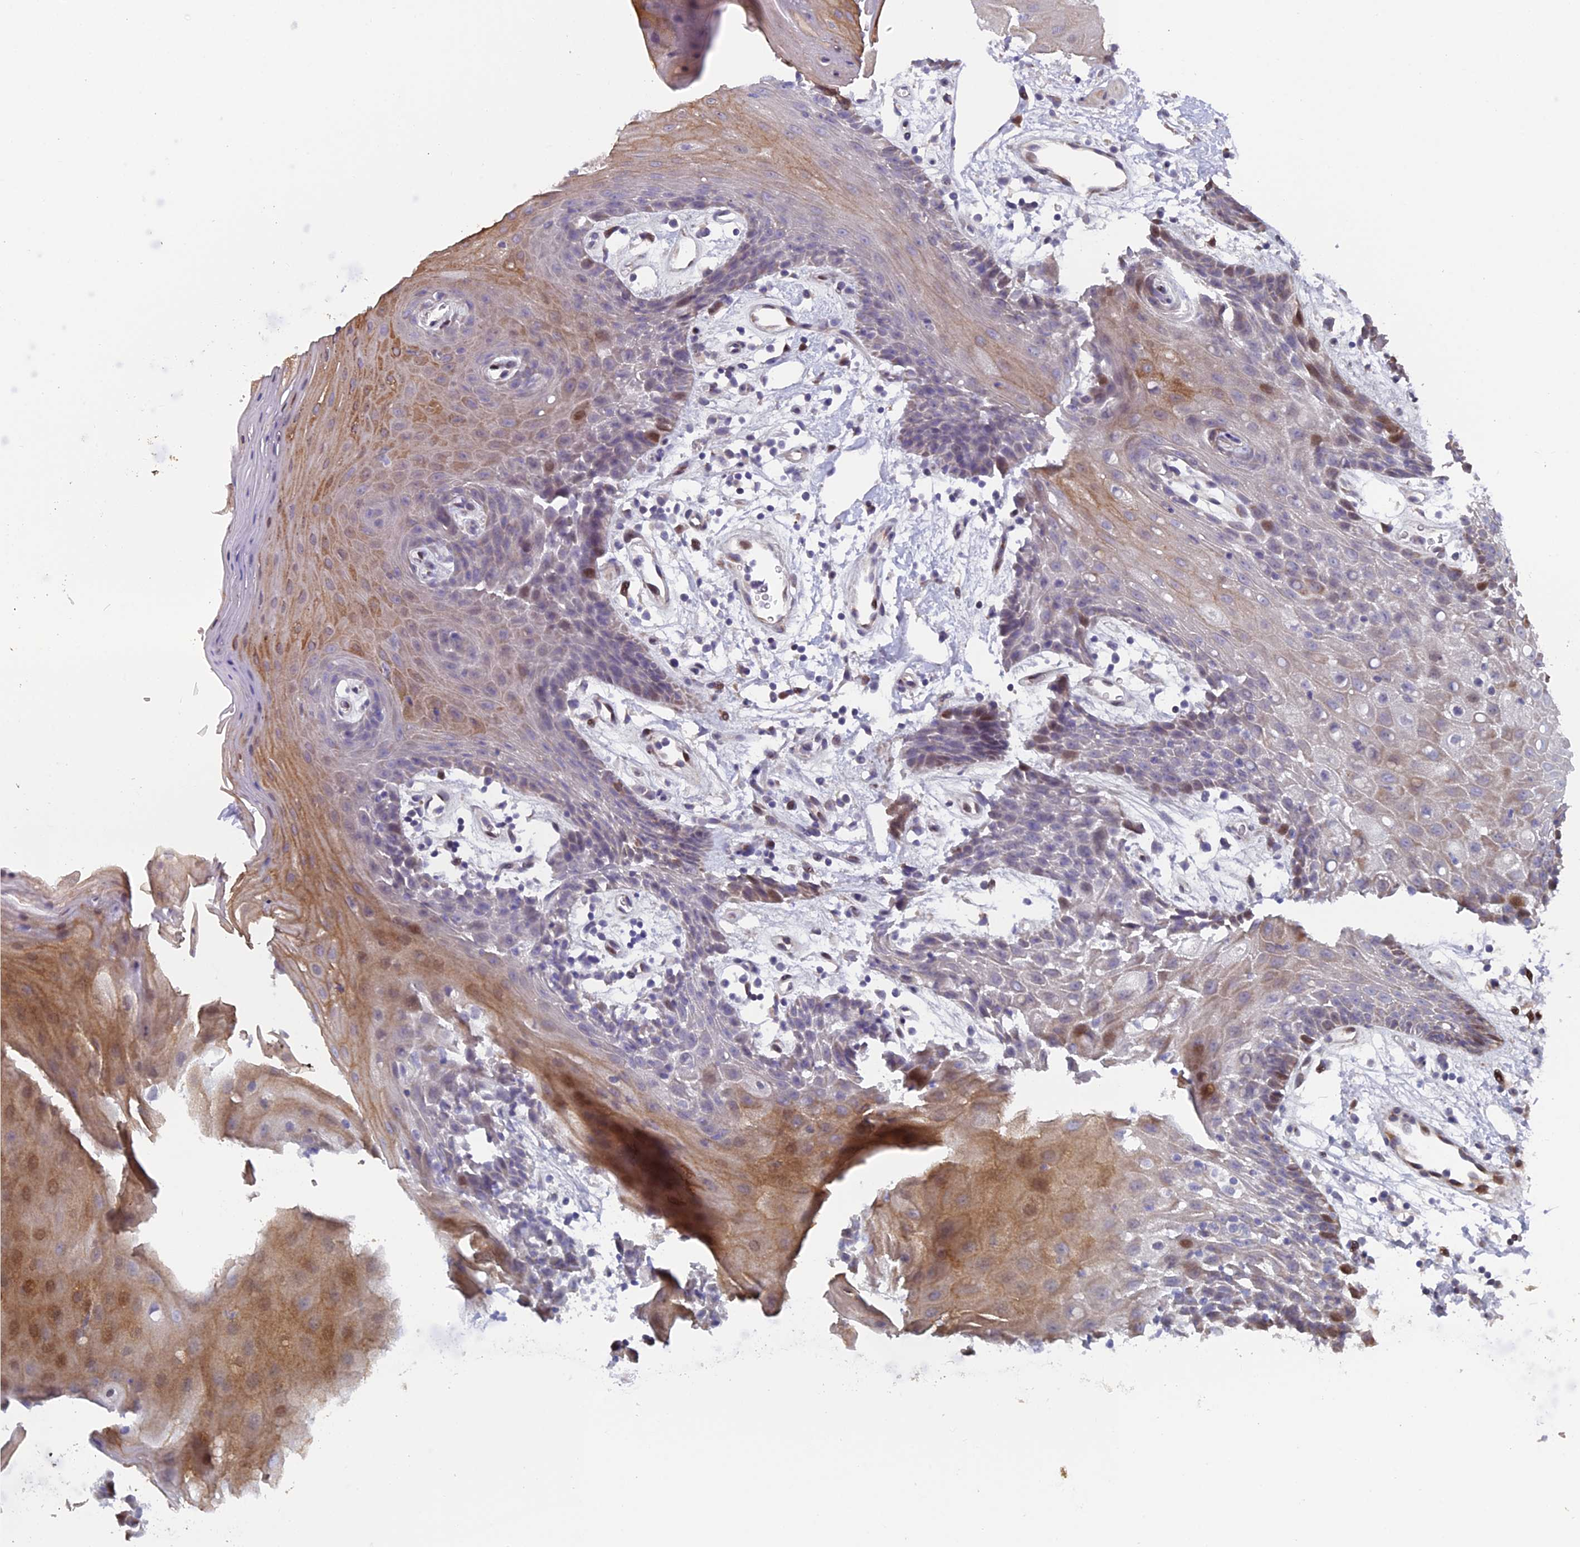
{"staining": {"intensity": "strong", "quantity": "25%-75%", "location": "cytoplasmic/membranous,nuclear"}, "tissue": "oral mucosa", "cell_type": "Squamous epithelial cells", "image_type": "normal", "snomed": [{"axis": "morphology", "description": "Normal tissue, NOS"}, {"axis": "topography", "description": "Oral tissue"}, {"axis": "topography", "description": "Tounge, NOS"}], "caption": "This is a histology image of immunohistochemistry (IHC) staining of benign oral mucosa, which shows strong expression in the cytoplasmic/membranous,nuclear of squamous epithelial cells.", "gene": "RAB28", "patient": {"sex": "female", "age": 59}}